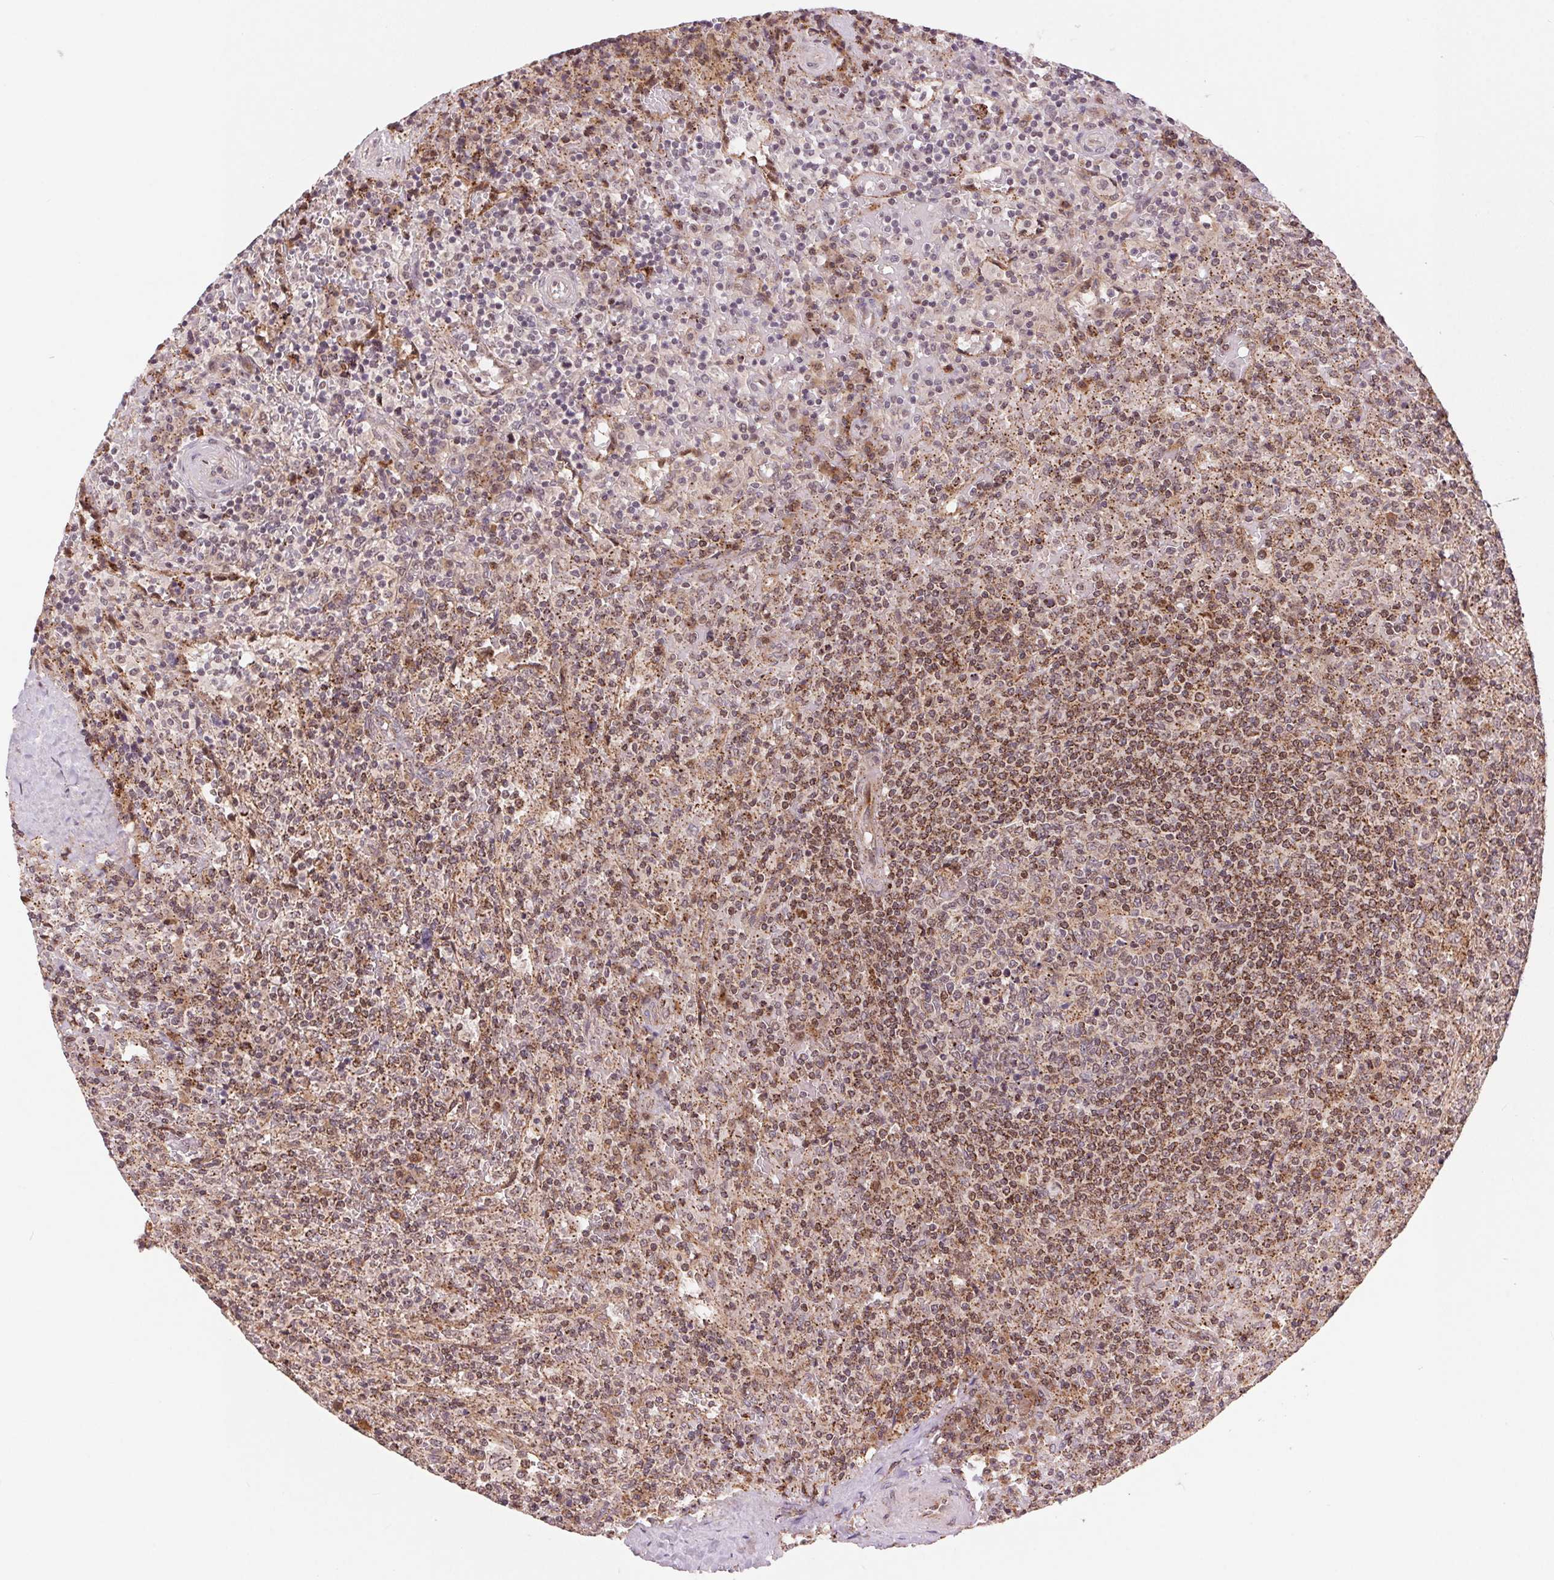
{"staining": {"intensity": "moderate", "quantity": "25%-75%", "location": "cytoplasmic/membranous"}, "tissue": "lymphoma", "cell_type": "Tumor cells", "image_type": "cancer", "snomed": [{"axis": "morphology", "description": "Malignant lymphoma, non-Hodgkin's type, Low grade"}, {"axis": "topography", "description": "Spleen"}], "caption": "Human lymphoma stained with a protein marker shows moderate staining in tumor cells.", "gene": "CHMP4B", "patient": {"sex": "male", "age": 62}}